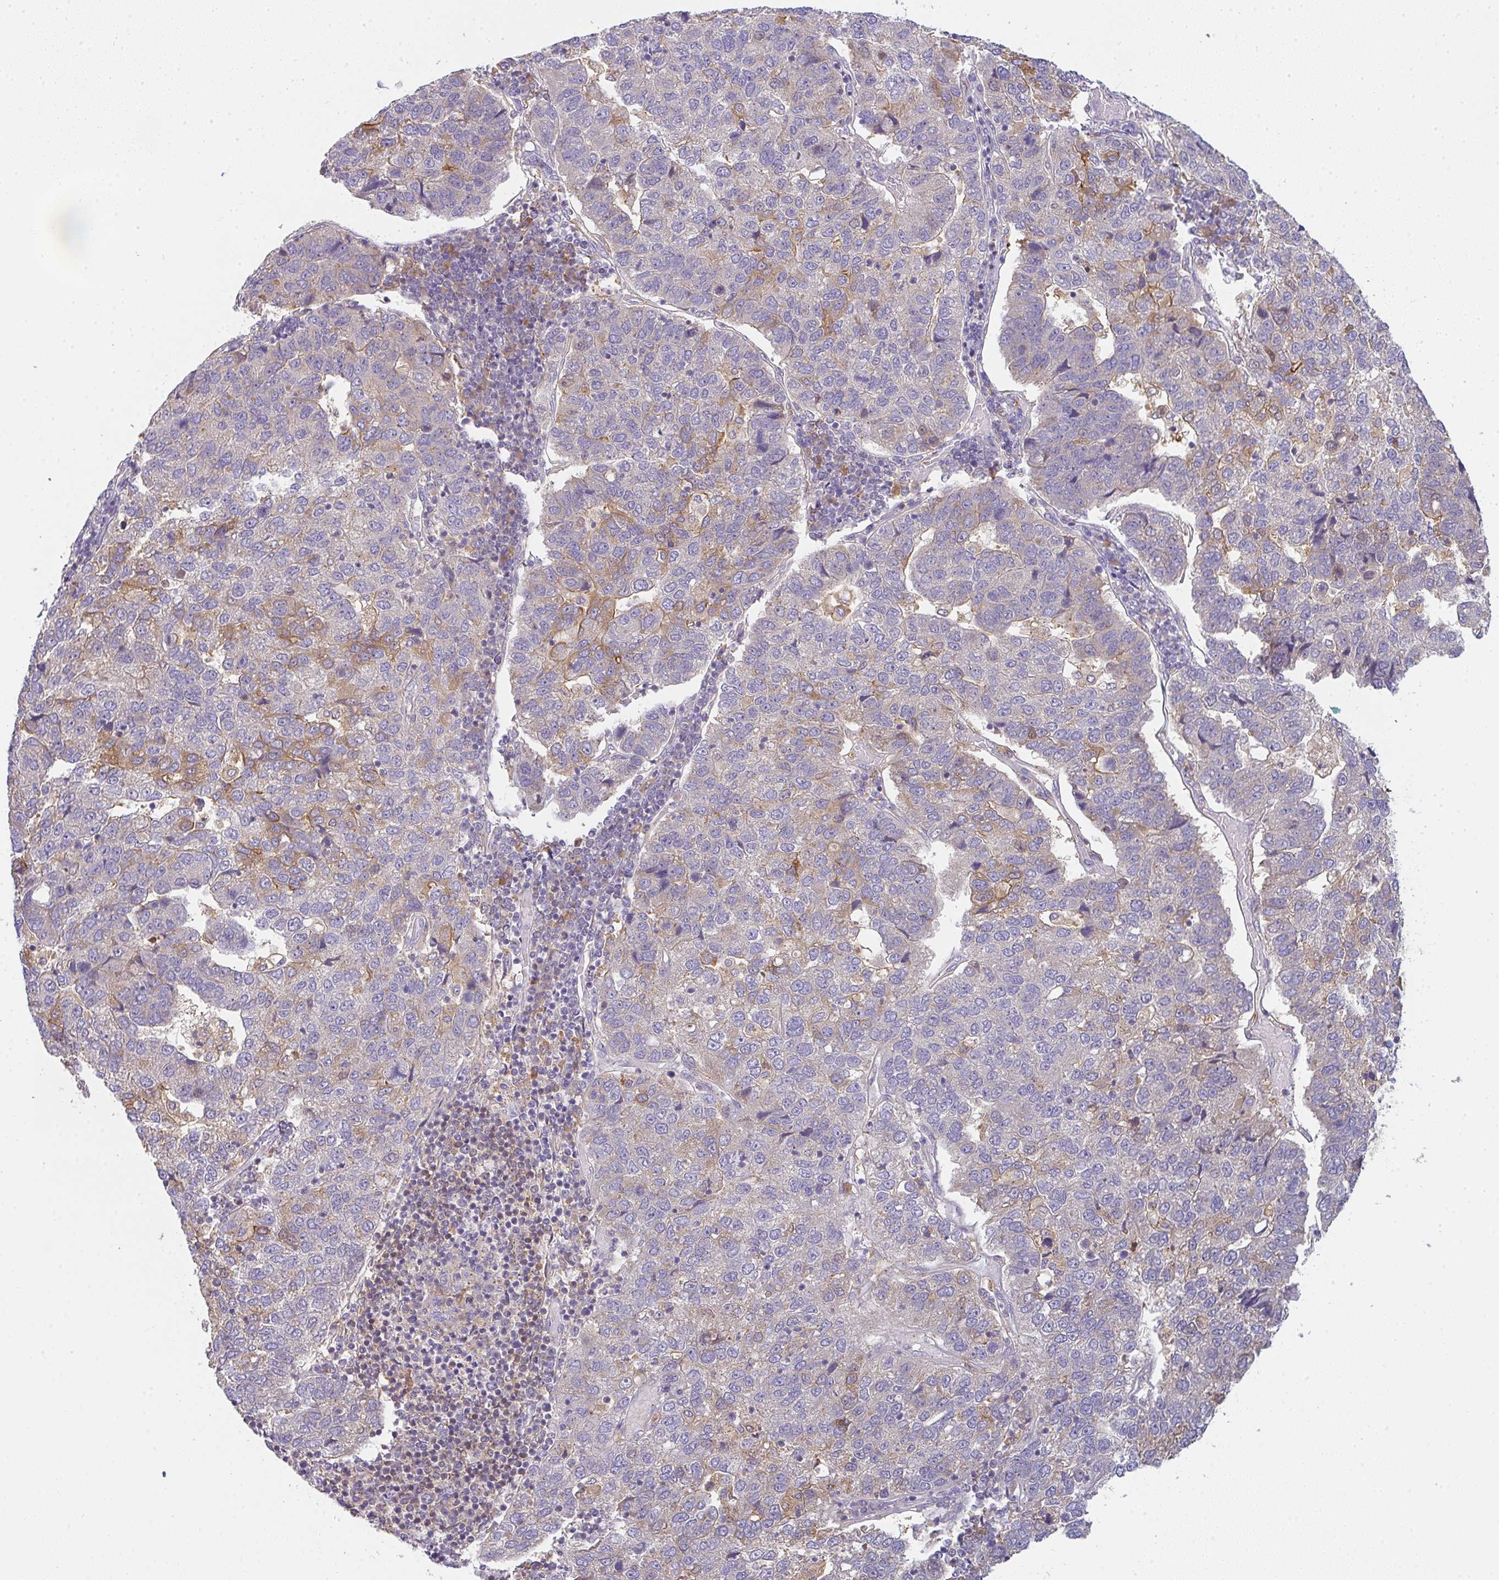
{"staining": {"intensity": "weak", "quantity": "<25%", "location": "cytoplasmic/membranous"}, "tissue": "pancreatic cancer", "cell_type": "Tumor cells", "image_type": "cancer", "snomed": [{"axis": "morphology", "description": "Adenocarcinoma, NOS"}, {"axis": "topography", "description": "Pancreas"}], "caption": "Immunohistochemistry (IHC) histopathology image of neoplastic tissue: human pancreatic cancer stained with DAB (3,3'-diaminobenzidine) reveals no significant protein staining in tumor cells.", "gene": "SNX5", "patient": {"sex": "female", "age": 61}}